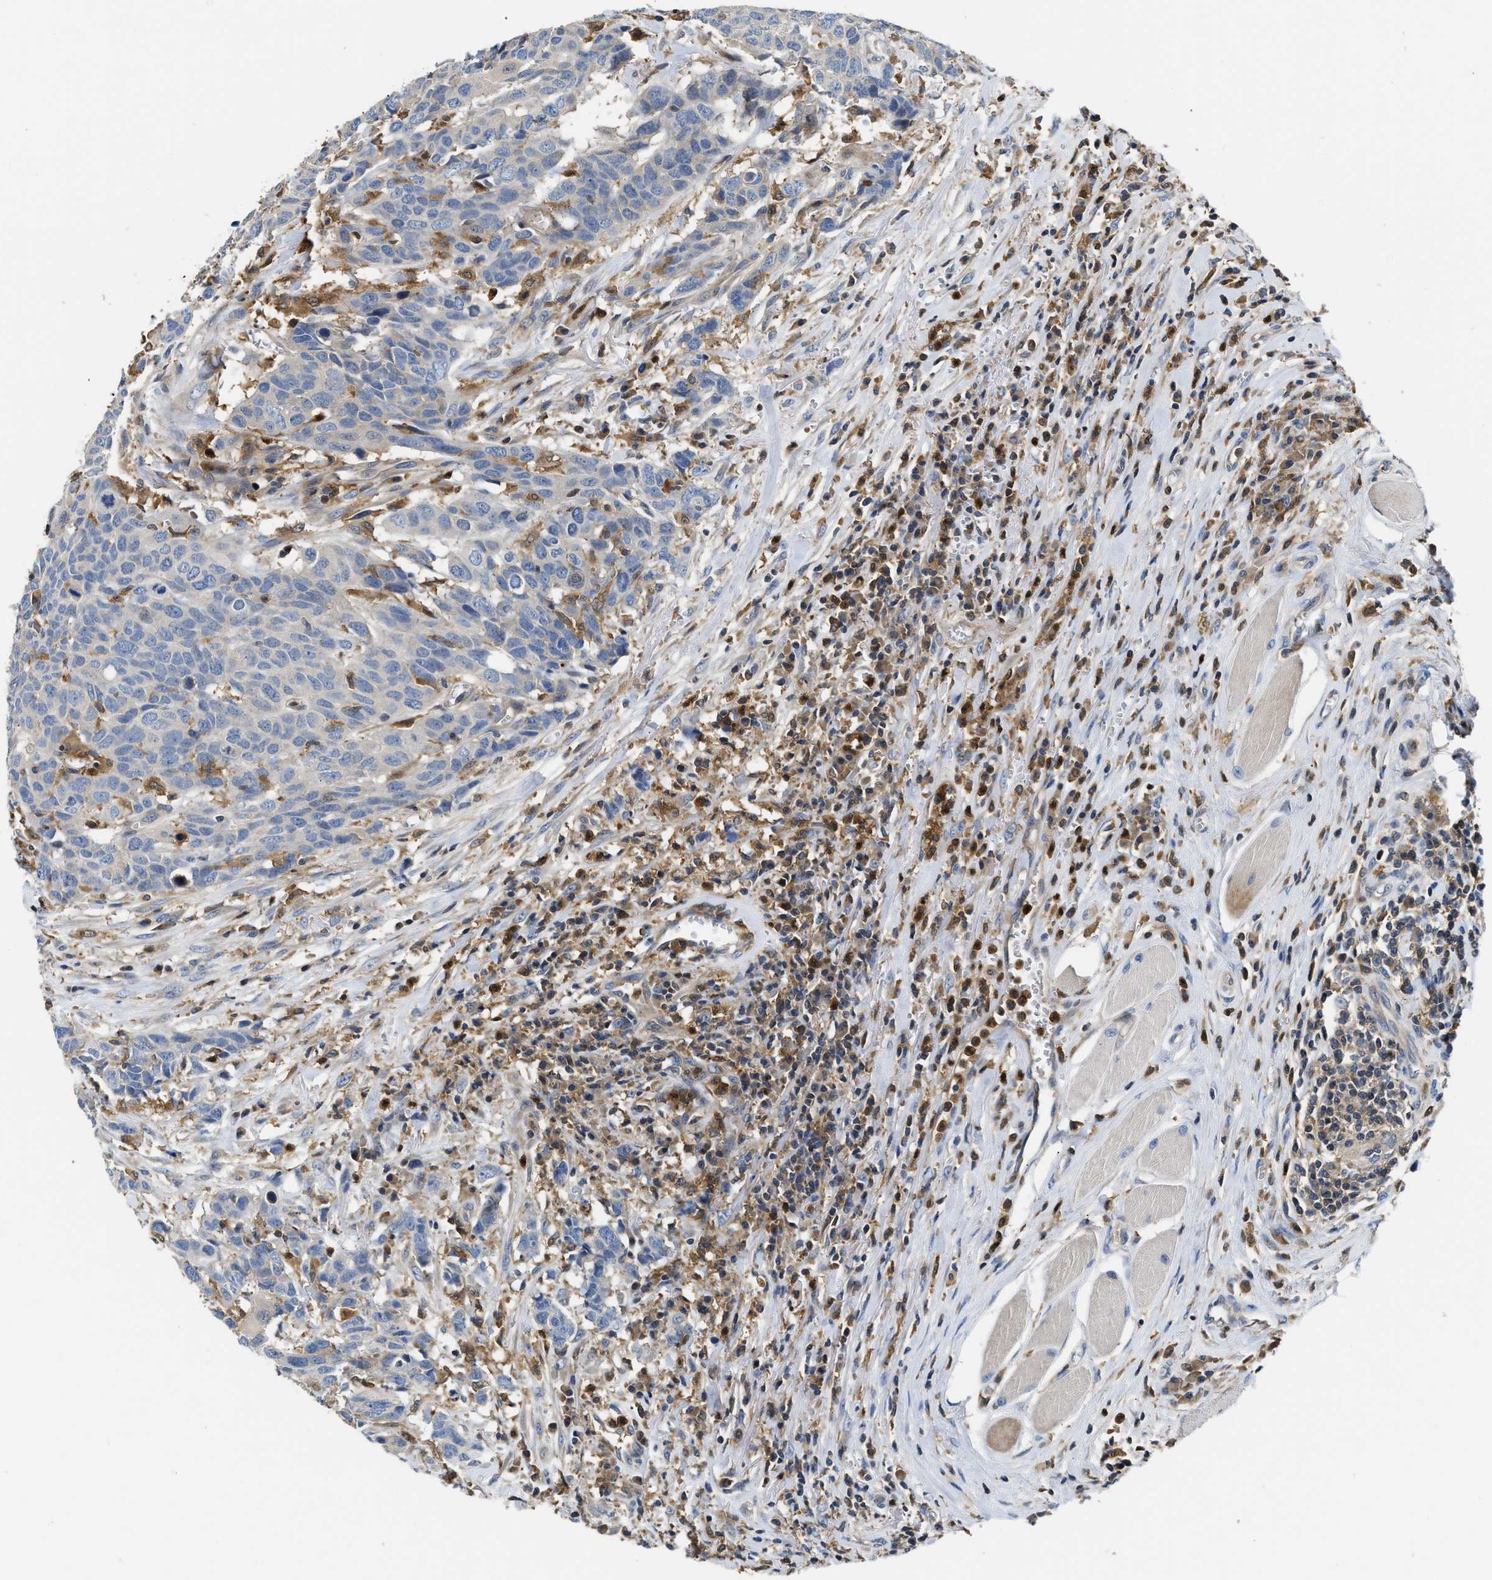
{"staining": {"intensity": "negative", "quantity": "none", "location": "none"}, "tissue": "head and neck cancer", "cell_type": "Tumor cells", "image_type": "cancer", "snomed": [{"axis": "morphology", "description": "Squamous cell carcinoma, NOS"}, {"axis": "topography", "description": "Head-Neck"}], "caption": "High power microscopy image of an IHC image of squamous cell carcinoma (head and neck), revealing no significant staining in tumor cells.", "gene": "OSTF1", "patient": {"sex": "male", "age": 66}}